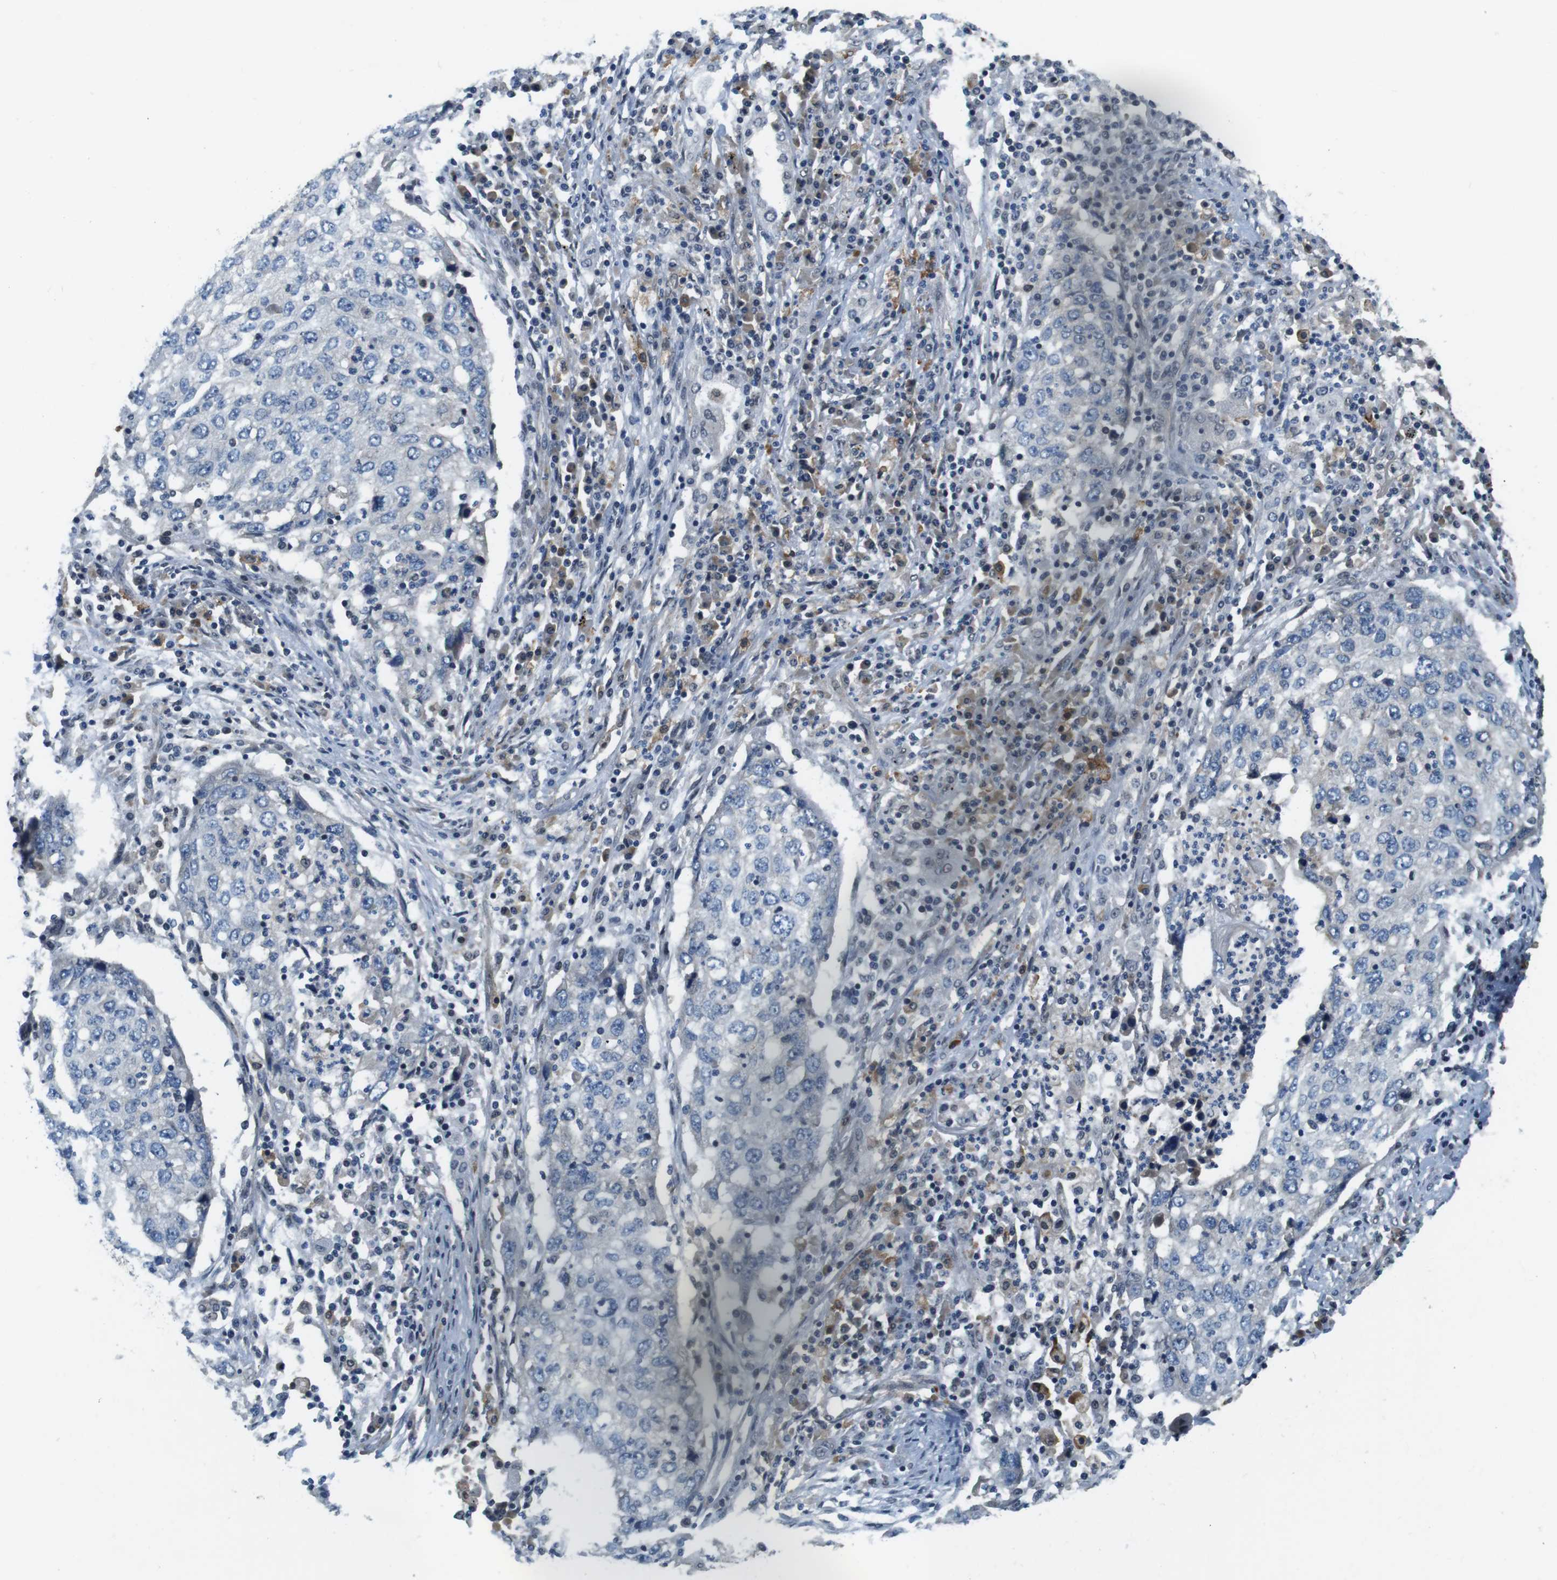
{"staining": {"intensity": "negative", "quantity": "none", "location": "none"}, "tissue": "lung cancer", "cell_type": "Tumor cells", "image_type": "cancer", "snomed": [{"axis": "morphology", "description": "Squamous cell carcinoma, NOS"}, {"axis": "topography", "description": "Lung"}], "caption": "Immunohistochemistry (IHC) histopathology image of neoplastic tissue: human squamous cell carcinoma (lung) stained with DAB (3,3'-diaminobenzidine) shows no significant protein positivity in tumor cells.", "gene": "CD163L1", "patient": {"sex": "female", "age": 63}}